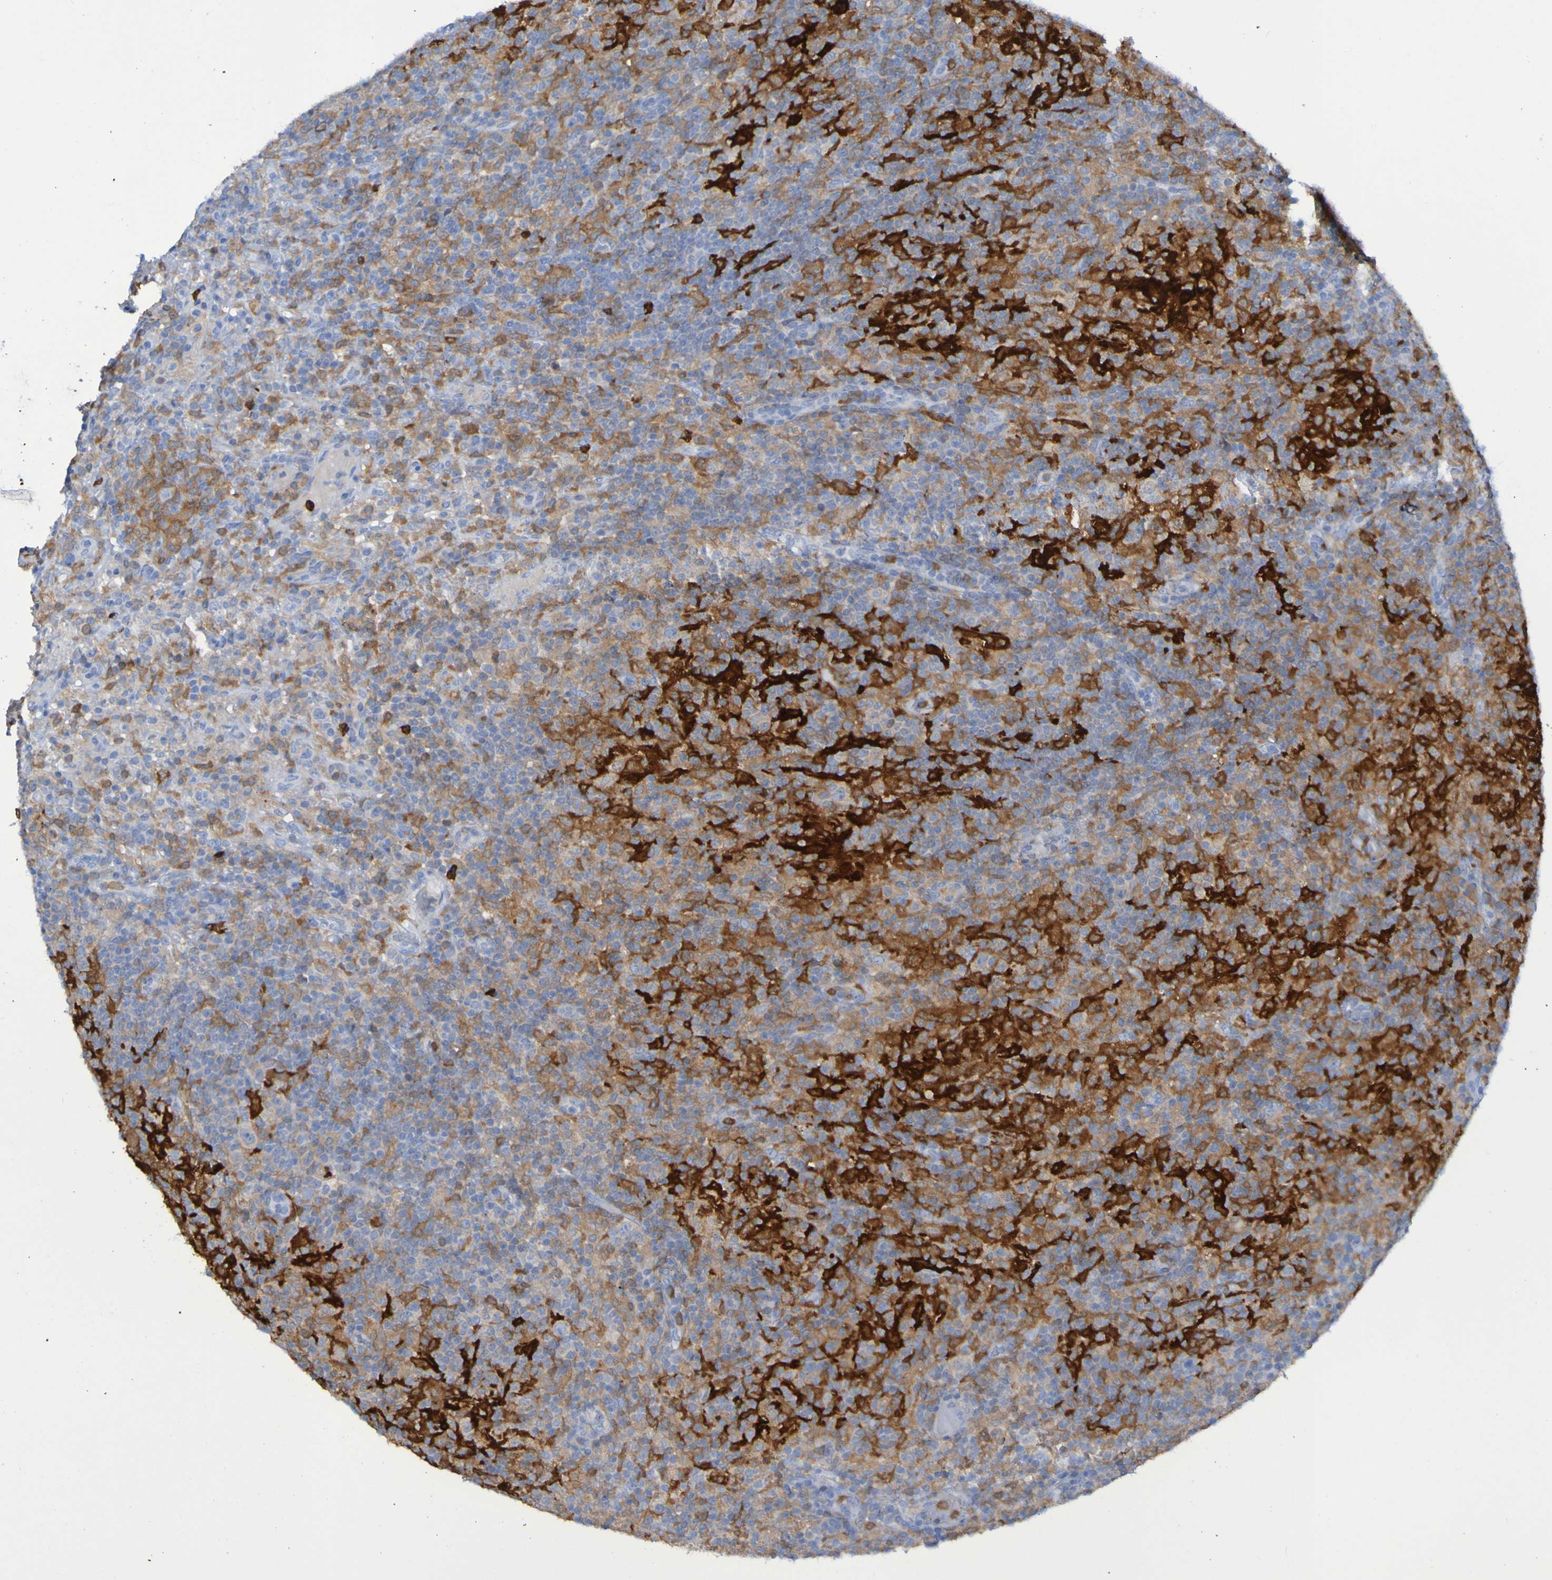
{"staining": {"intensity": "moderate", "quantity": "25%-75%", "location": "cytoplasmic/membranous"}, "tissue": "lymphoma", "cell_type": "Tumor cells", "image_type": "cancer", "snomed": [{"axis": "morphology", "description": "Hodgkin's disease, NOS"}, {"axis": "topography", "description": "Lymph node"}], "caption": "DAB immunohistochemical staining of Hodgkin's disease displays moderate cytoplasmic/membranous protein positivity in about 25%-75% of tumor cells.", "gene": "MPPE1", "patient": {"sex": "male", "age": 70}}